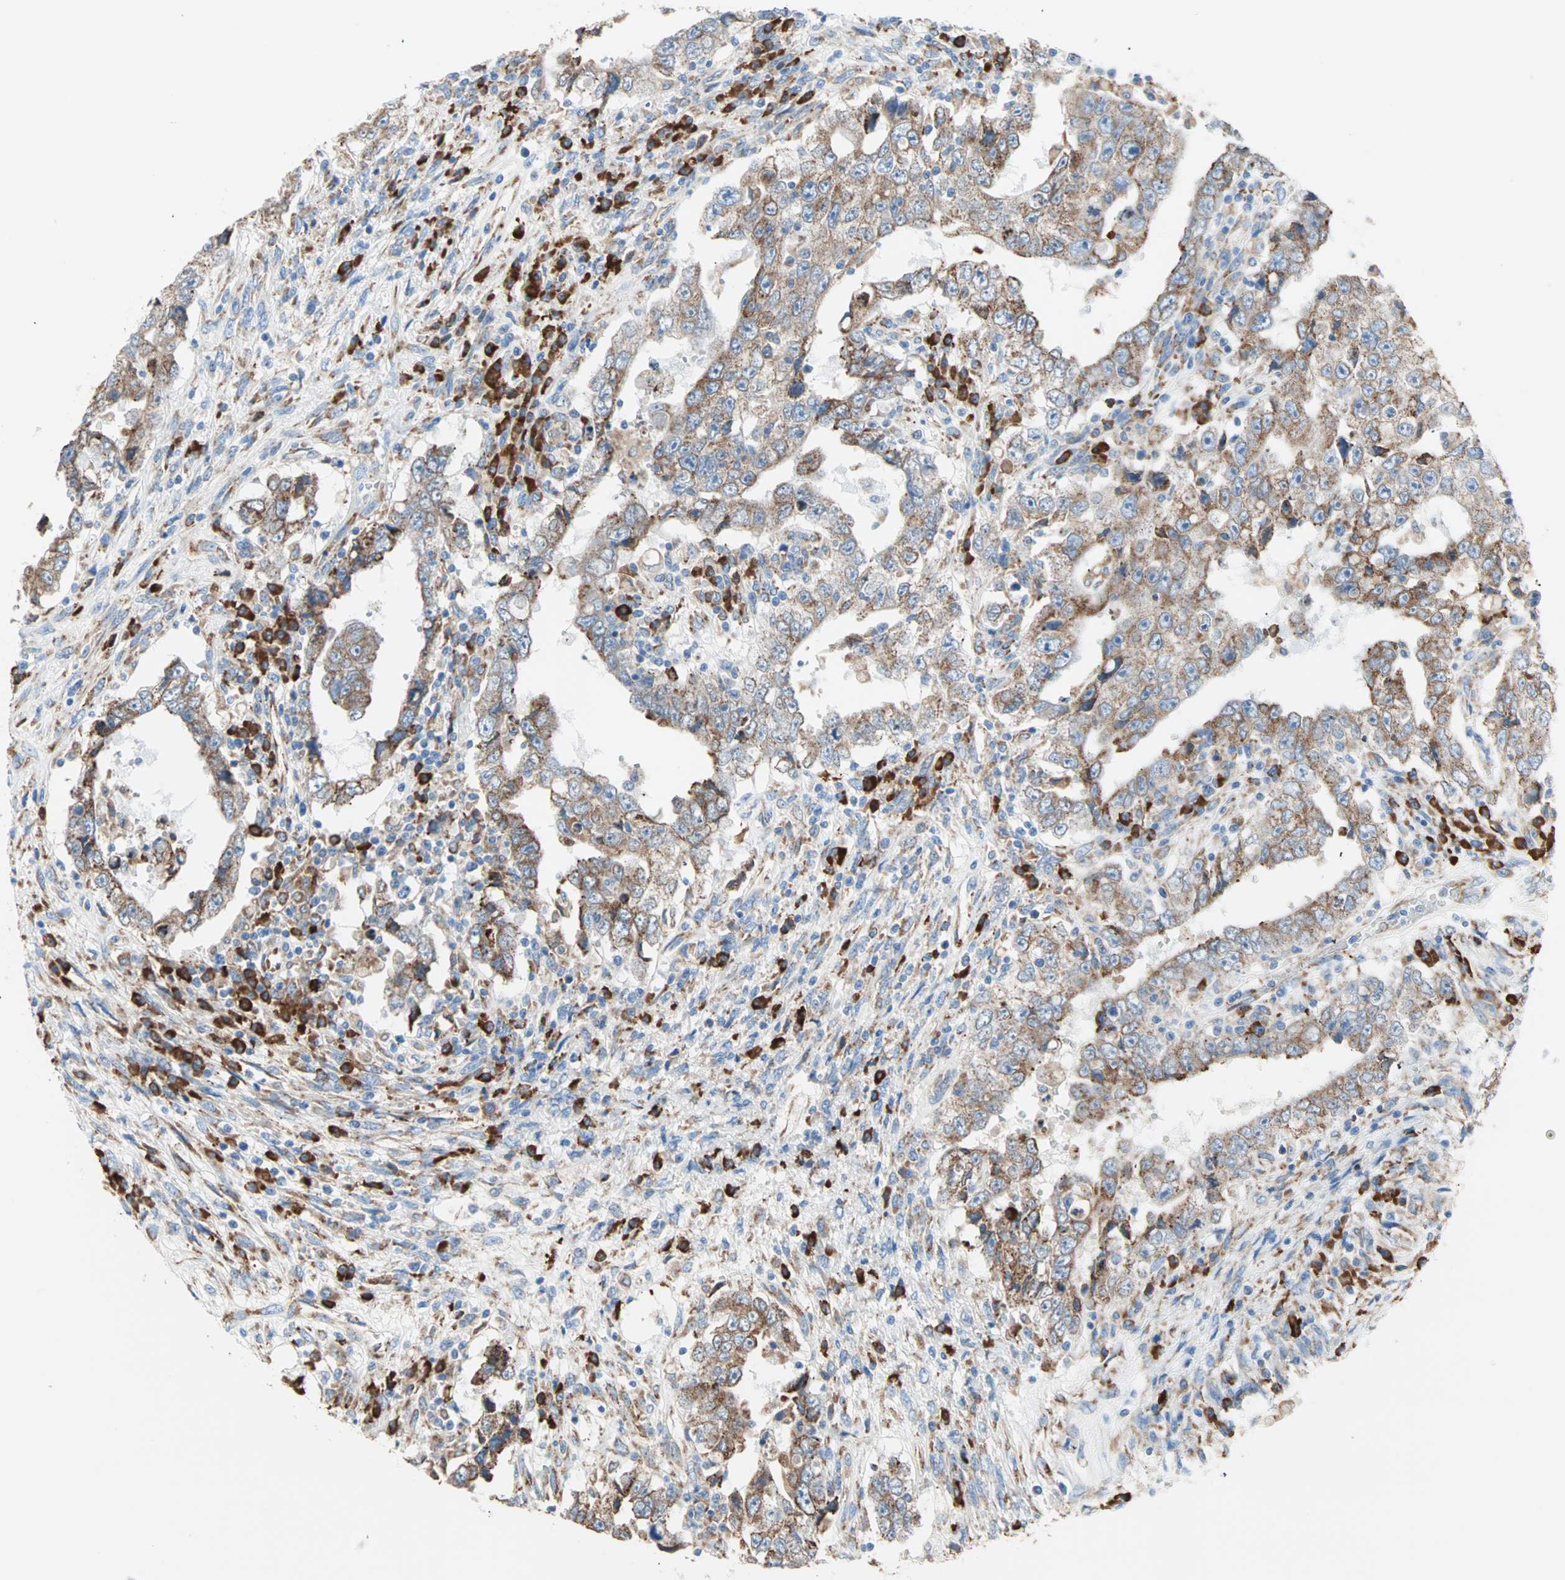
{"staining": {"intensity": "moderate", "quantity": ">75%", "location": "cytoplasmic/membranous"}, "tissue": "testis cancer", "cell_type": "Tumor cells", "image_type": "cancer", "snomed": [{"axis": "morphology", "description": "Carcinoma, Embryonal, NOS"}, {"axis": "topography", "description": "Testis"}], "caption": "Immunohistochemistry (IHC) (DAB) staining of testis cancer (embryonal carcinoma) exhibits moderate cytoplasmic/membranous protein expression in about >75% of tumor cells.", "gene": "PLCXD1", "patient": {"sex": "male", "age": 26}}